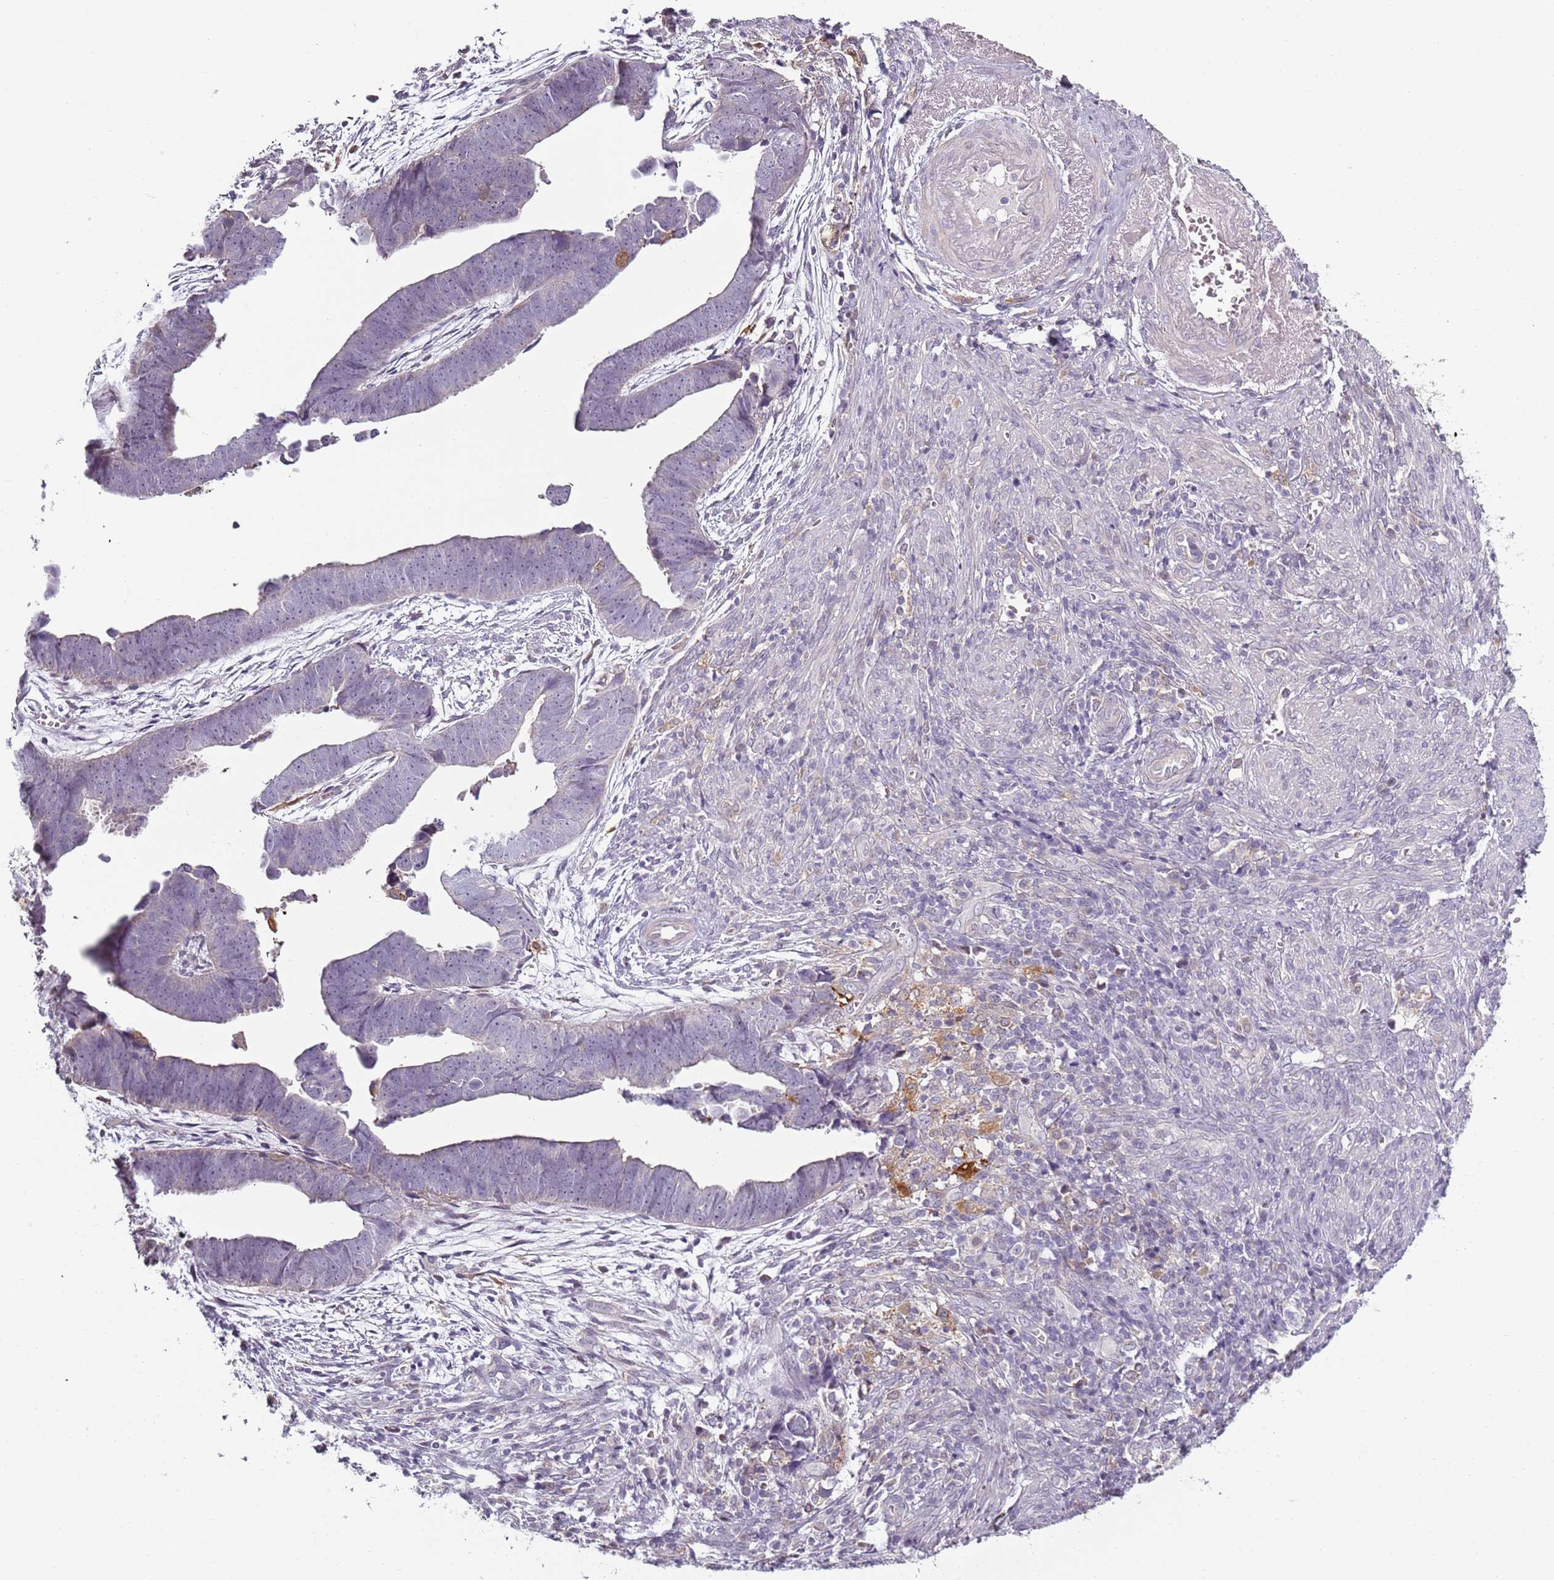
{"staining": {"intensity": "negative", "quantity": "none", "location": "none"}, "tissue": "endometrial cancer", "cell_type": "Tumor cells", "image_type": "cancer", "snomed": [{"axis": "morphology", "description": "Adenocarcinoma, NOS"}, {"axis": "topography", "description": "Endometrium"}], "caption": "High power microscopy image of an immunohistochemistry image of endometrial adenocarcinoma, revealing no significant expression in tumor cells.", "gene": "CC2D2B", "patient": {"sex": "female", "age": 75}}